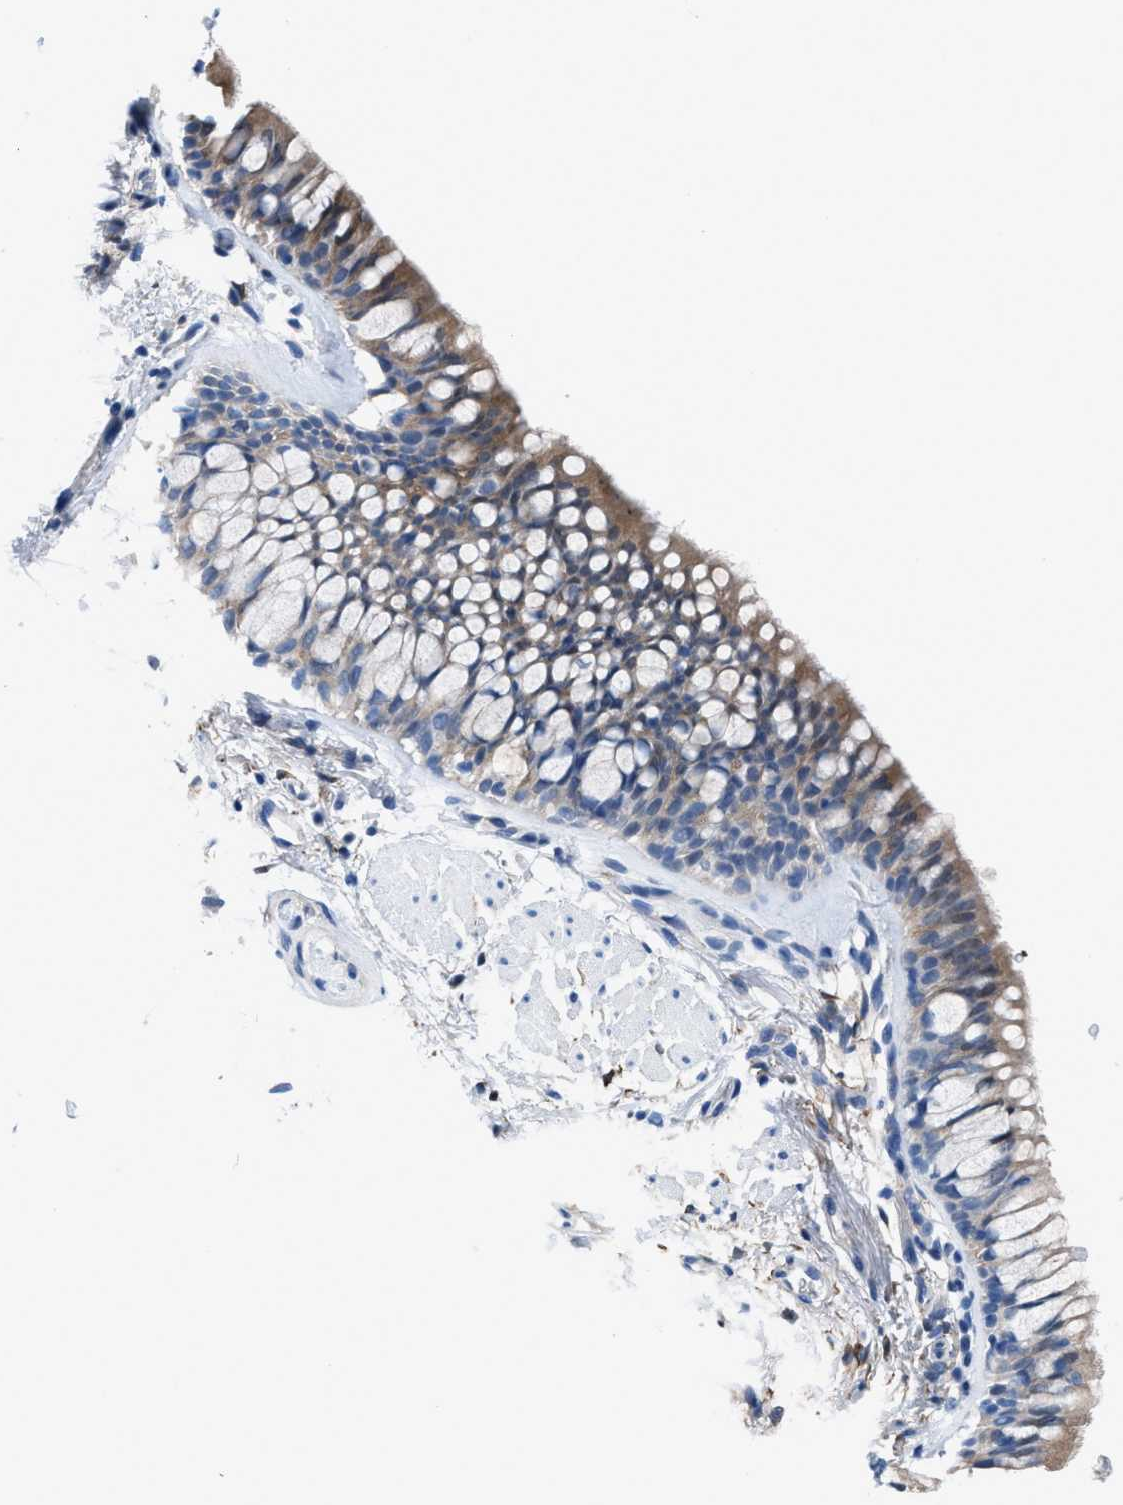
{"staining": {"intensity": "weak", "quantity": ">75%", "location": "cytoplasmic/membranous"}, "tissue": "bronchus", "cell_type": "Respiratory epithelial cells", "image_type": "normal", "snomed": [{"axis": "morphology", "description": "Normal tissue, NOS"}, {"axis": "topography", "description": "Cartilage tissue"}, {"axis": "topography", "description": "Bronchus"}], "caption": "Weak cytoplasmic/membranous expression is seen in approximately >75% of respiratory epithelial cells in normal bronchus.", "gene": "NUDT5", "patient": {"sex": "female", "age": 53}}